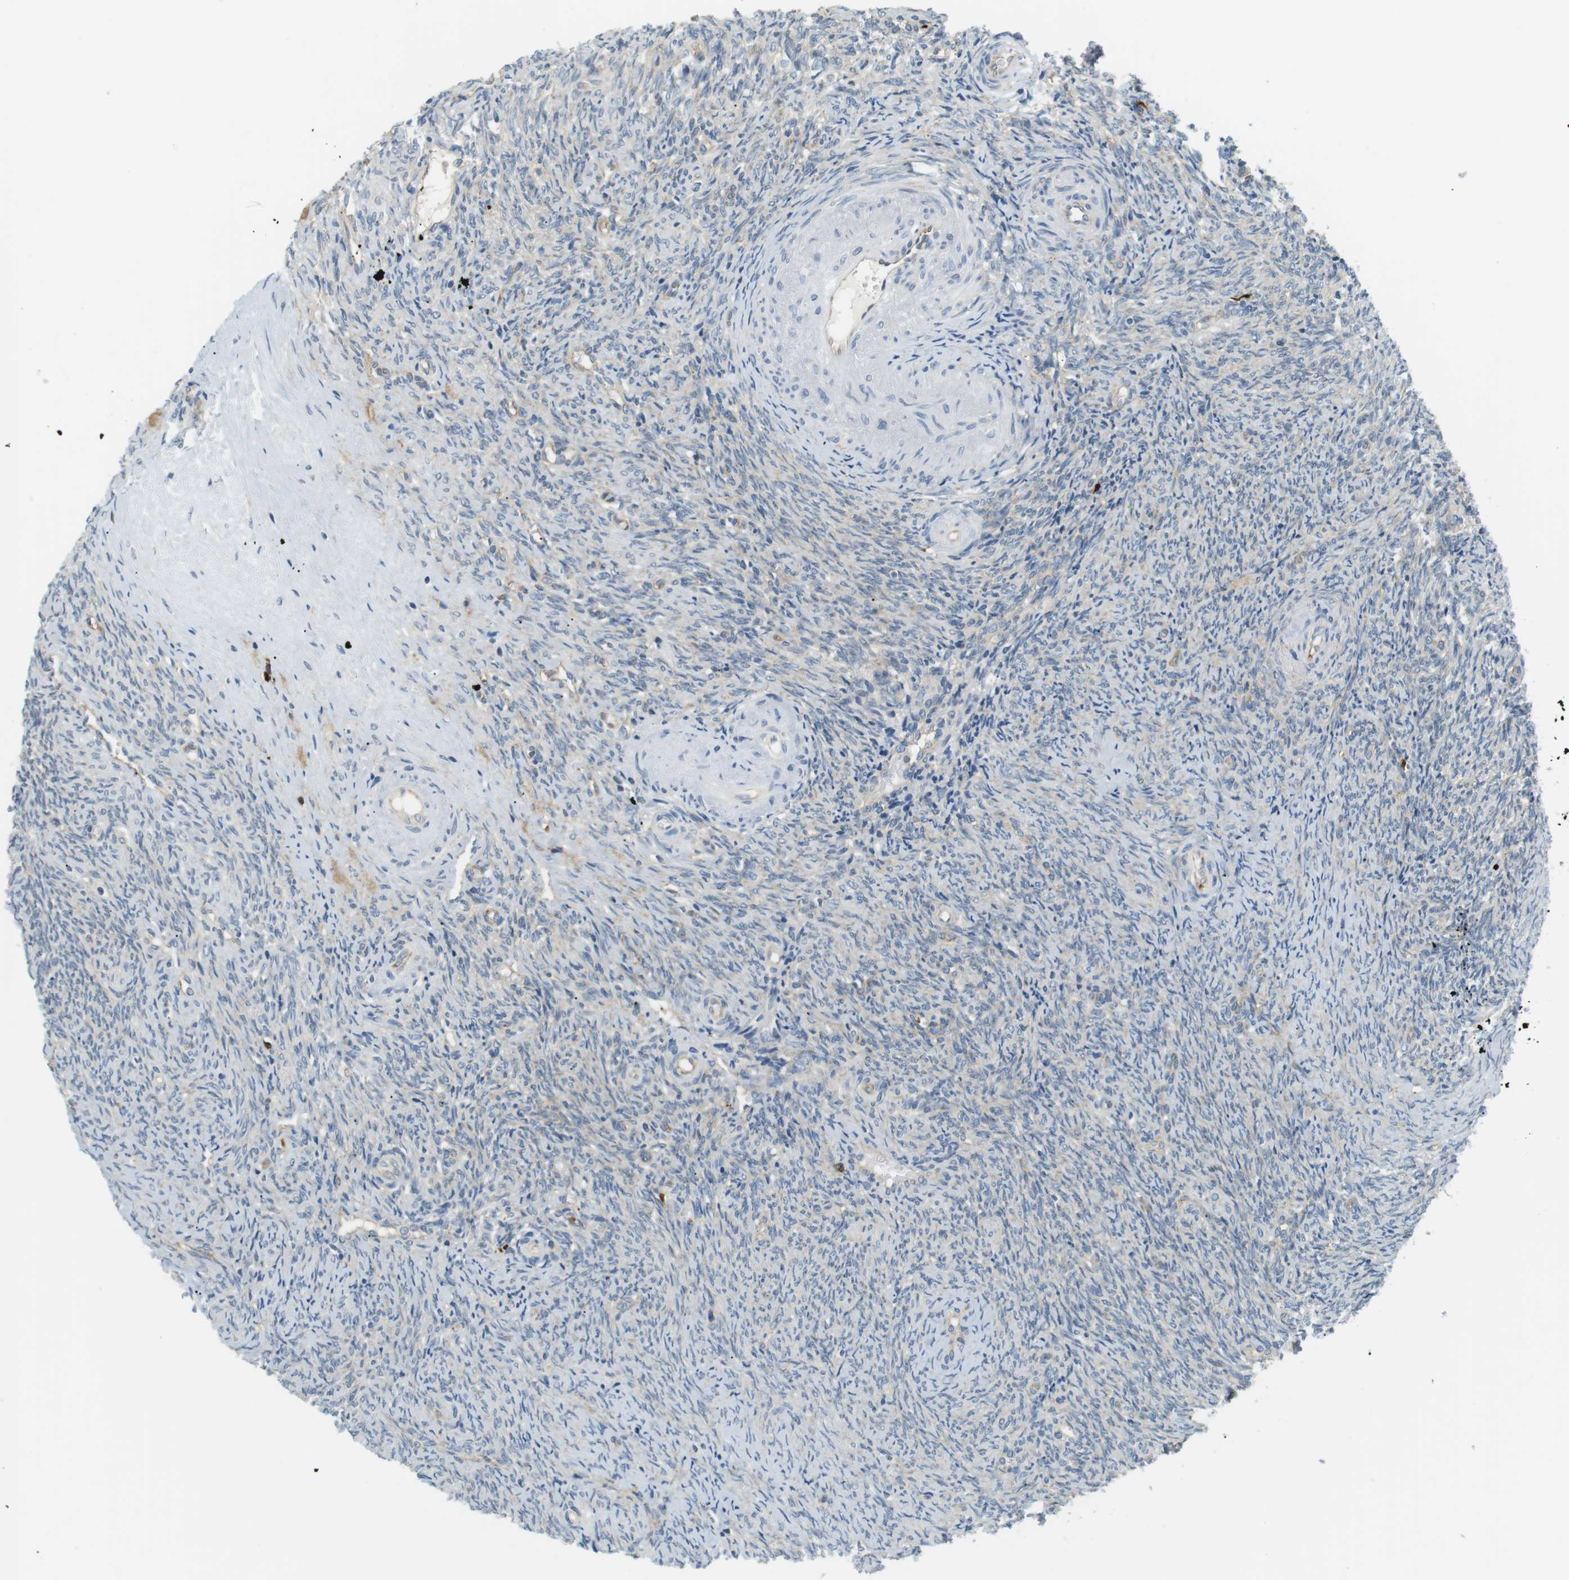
{"staining": {"intensity": "weak", "quantity": "25%-75%", "location": "cytoplasmic/membranous"}, "tissue": "ovary", "cell_type": "Ovarian stroma cells", "image_type": "normal", "snomed": [{"axis": "morphology", "description": "Normal tissue, NOS"}, {"axis": "topography", "description": "Ovary"}], "caption": "Ovary stained for a protein shows weak cytoplasmic/membranous positivity in ovarian stroma cells. (DAB IHC, brown staining for protein, blue staining for nuclei).", "gene": "TMEM200A", "patient": {"sex": "female", "age": 41}}